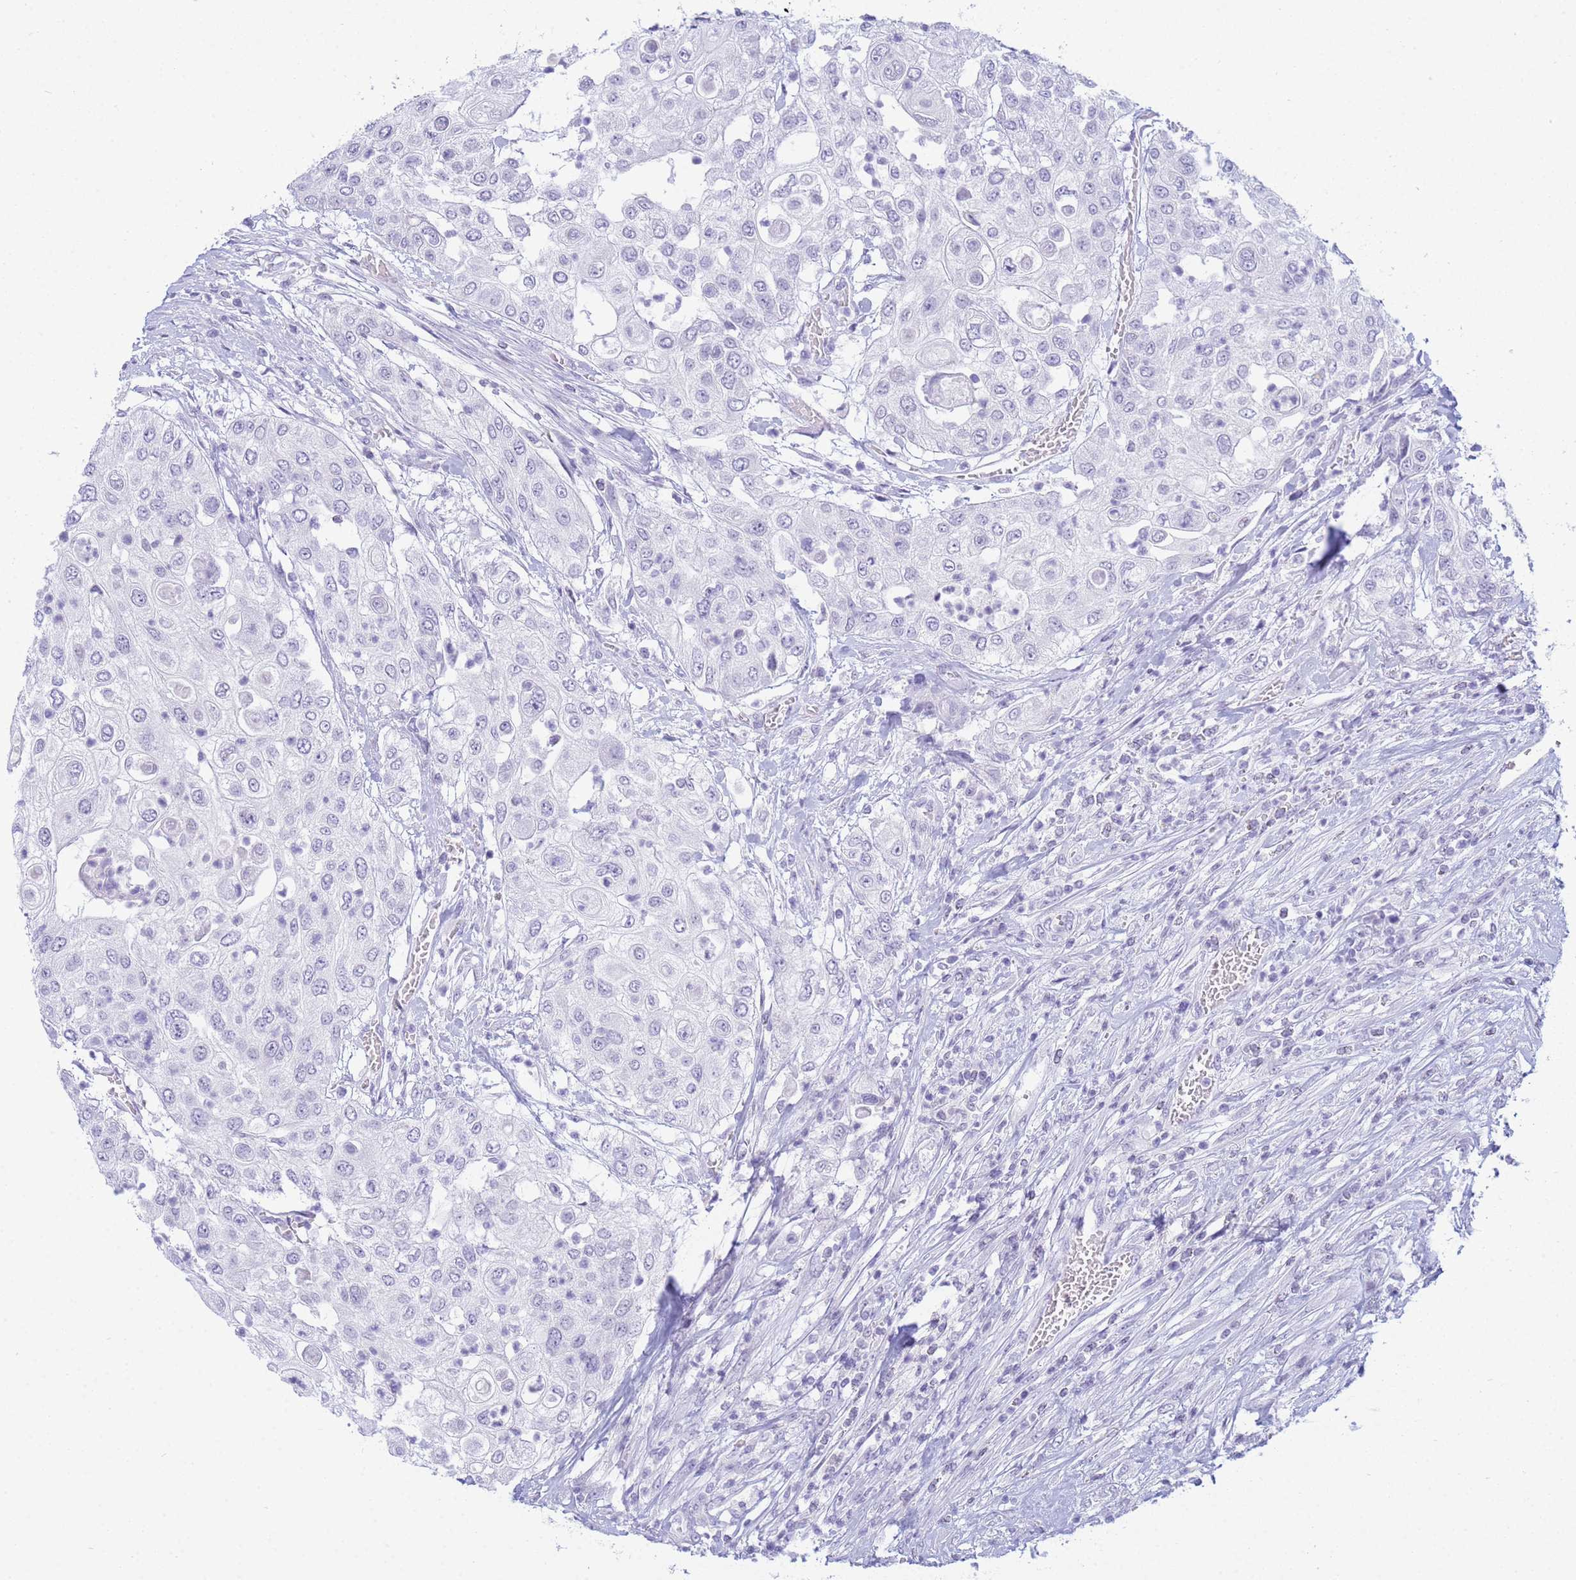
{"staining": {"intensity": "negative", "quantity": "none", "location": "none"}, "tissue": "urothelial cancer", "cell_type": "Tumor cells", "image_type": "cancer", "snomed": [{"axis": "morphology", "description": "Urothelial carcinoma, High grade"}, {"axis": "topography", "description": "Urinary bladder"}], "caption": "This is an IHC photomicrograph of human urothelial cancer. There is no staining in tumor cells.", "gene": "SNX20", "patient": {"sex": "female", "age": 79}}